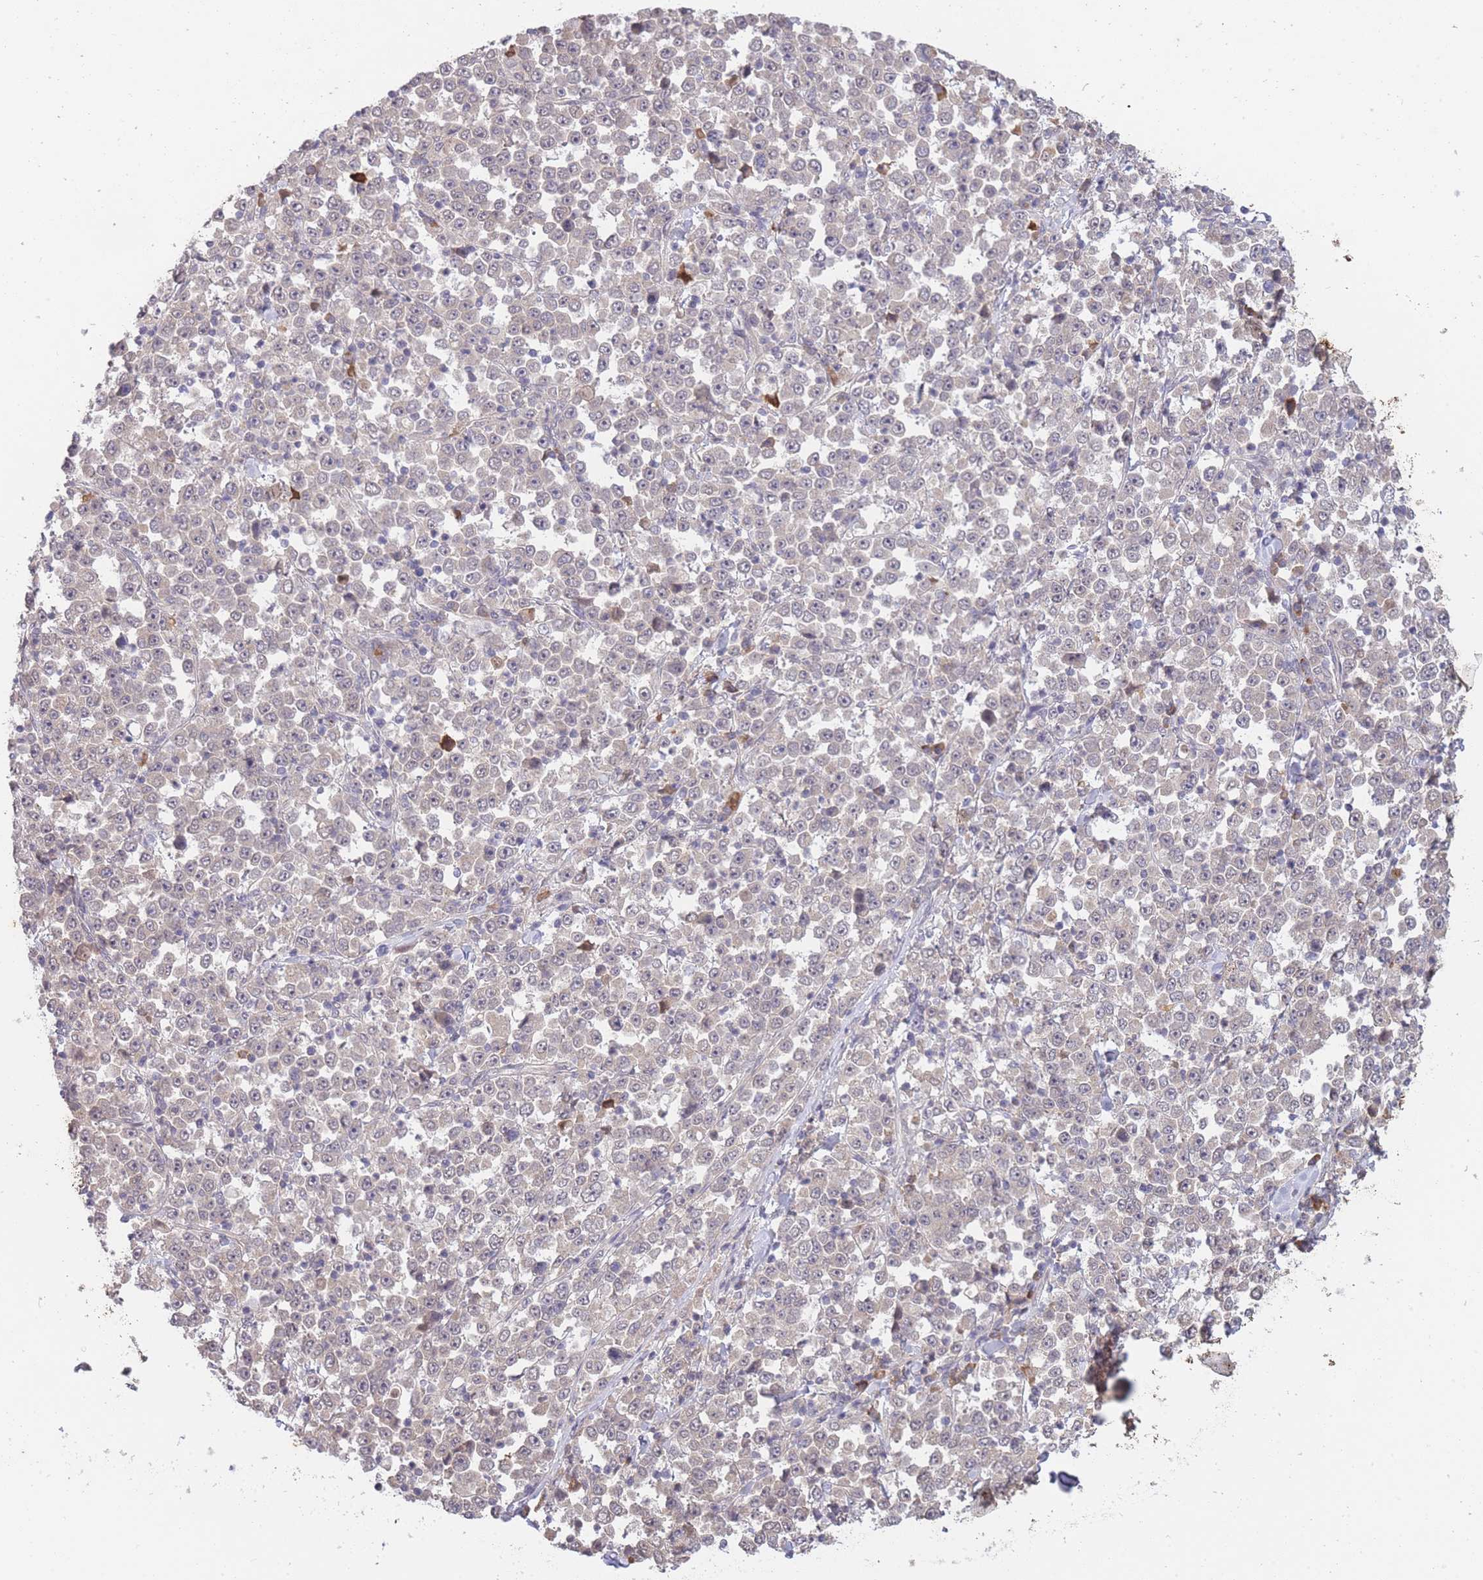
{"staining": {"intensity": "negative", "quantity": "none", "location": "none"}, "tissue": "stomach cancer", "cell_type": "Tumor cells", "image_type": "cancer", "snomed": [{"axis": "morphology", "description": "Normal tissue, NOS"}, {"axis": "morphology", "description": "Adenocarcinoma, NOS"}, {"axis": "topography", "description": "Stomach, upper"}, {"axis": "topography", "description": "Stomach"}], "caption": "Image shows no significant protein expression in tumor cells of adenocarcinoma (stomach). The staining is performed using DAB brown chromogen with nuclei counter-stained in using hematoxylin.", "gene": "SMC6", "patient": {"sex": "male", "age": 59}}